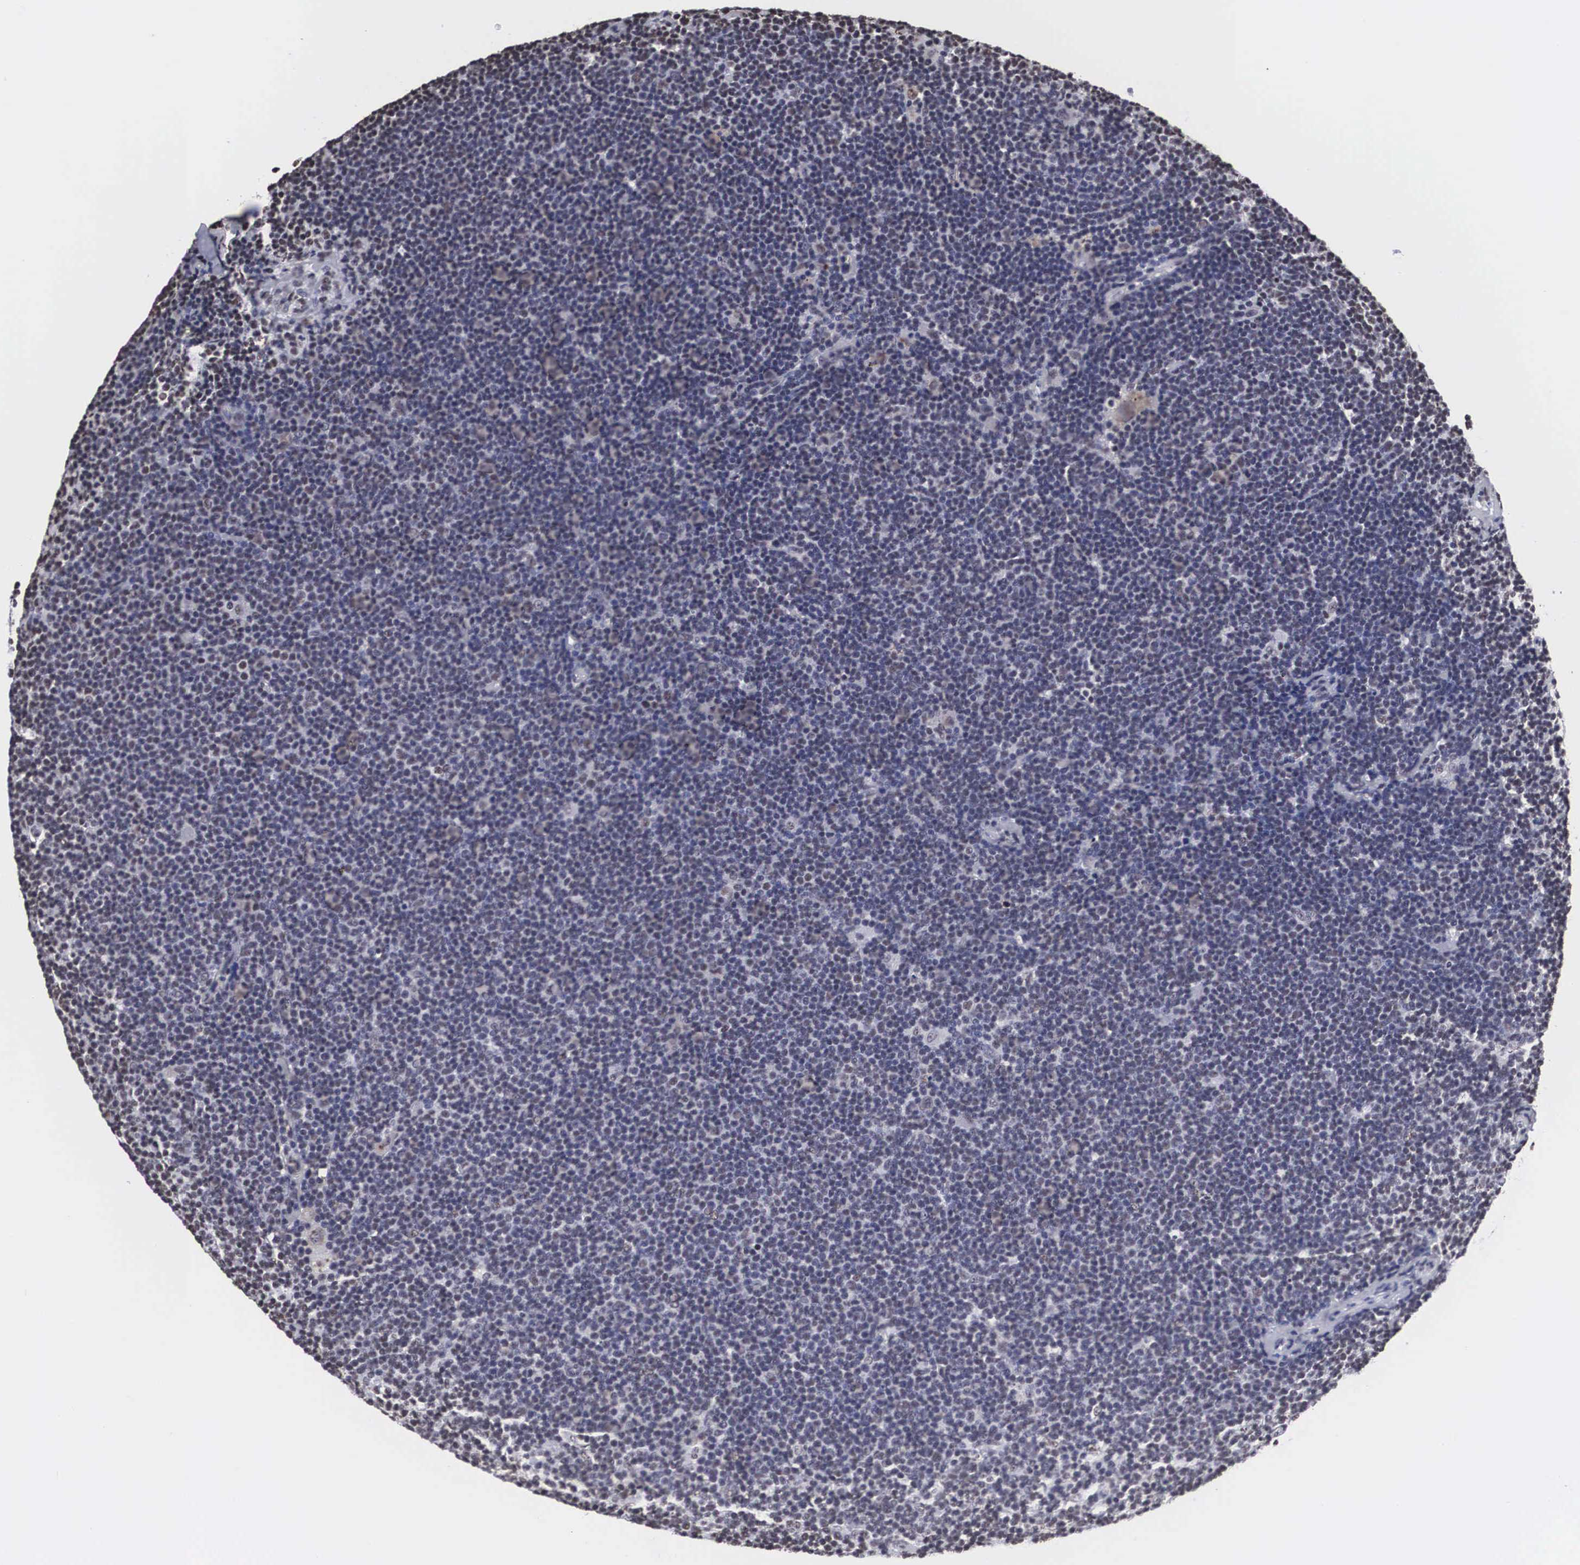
{"staining": {"intensity": "moderate", "quantity": ">75%", "location": "nuclear"}, "tissue": "lymphoma", "cell_type": "Tumor cells", "image_type": "cancer", "snomed": [{"axis": "morphology", "description": "Malignant lymphoma, non-Hodgkin's type, Low grade"}, {"axis": "topography", "description": "Lymph node"}], "caption": "Immunohistochemical staining of low-grade malignant lymphoma, non-Hodgkin's type demonstrates medium levels of moderate nuclear expression in approximately >75% of tumor cells.", "gene": "ACIN1", "patient": {"sex": "male", "age": 65}}